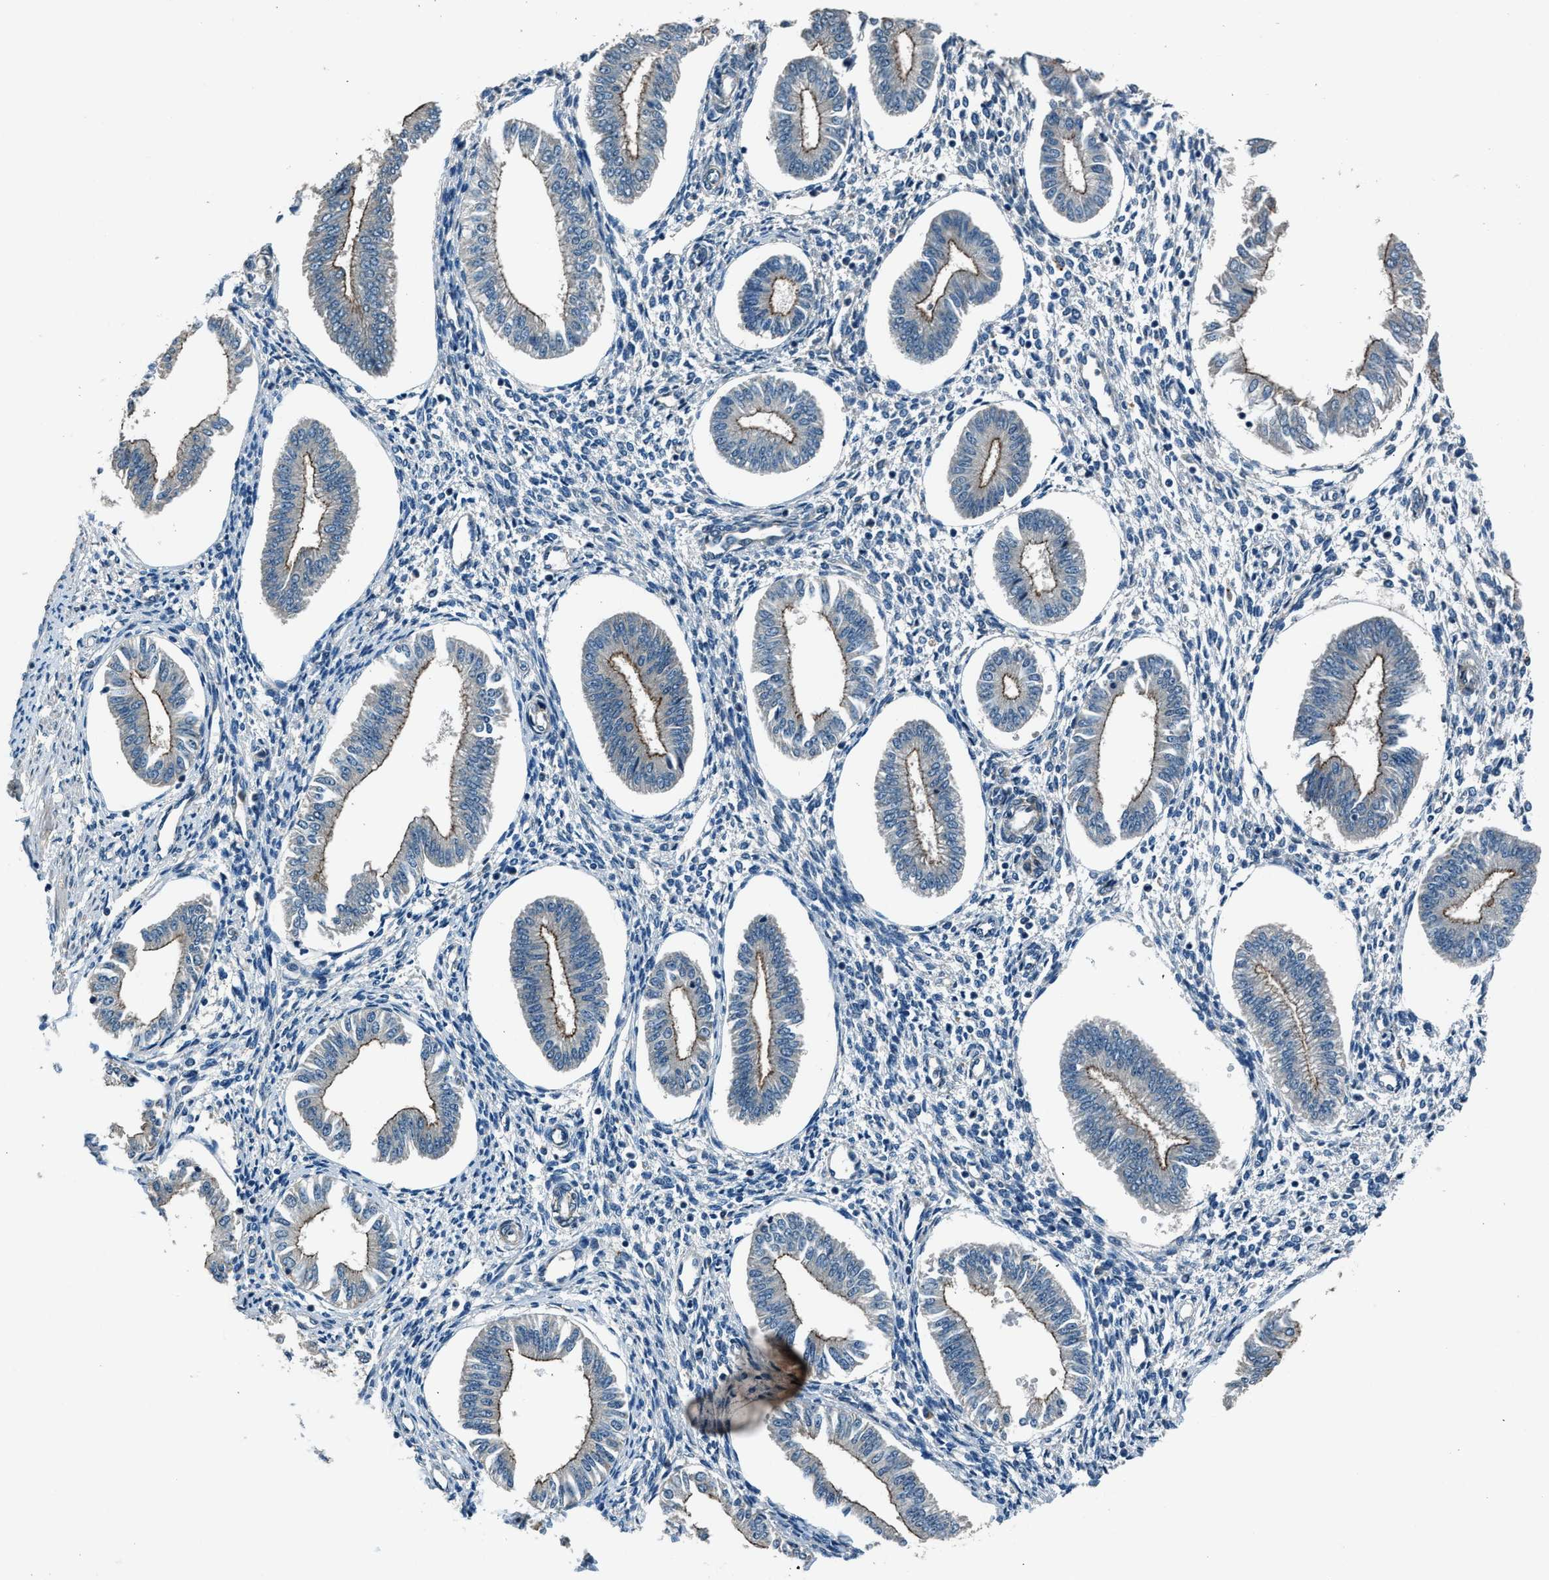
{"staining": {"intensity": "negative", "quantity": "none", "location": "none"}, "tissue": "endometrium", "cell_type": "Cells in endometrial stroma", "image_type": "normal", "snomed": [{"axis": "morphology", "description": "Normal tissue, NOS"}, {"axis": "topography", "description": "Endometrium"}], "caption": "Cells in endometrial stroma show no significant positivity in unremarkable endometrium. (DAB immunohistochemistry visualized using brightfield microscopy, high magnification).", "gene": "ARHGEF11", "patient": {"sex": "female", "age": 50}}